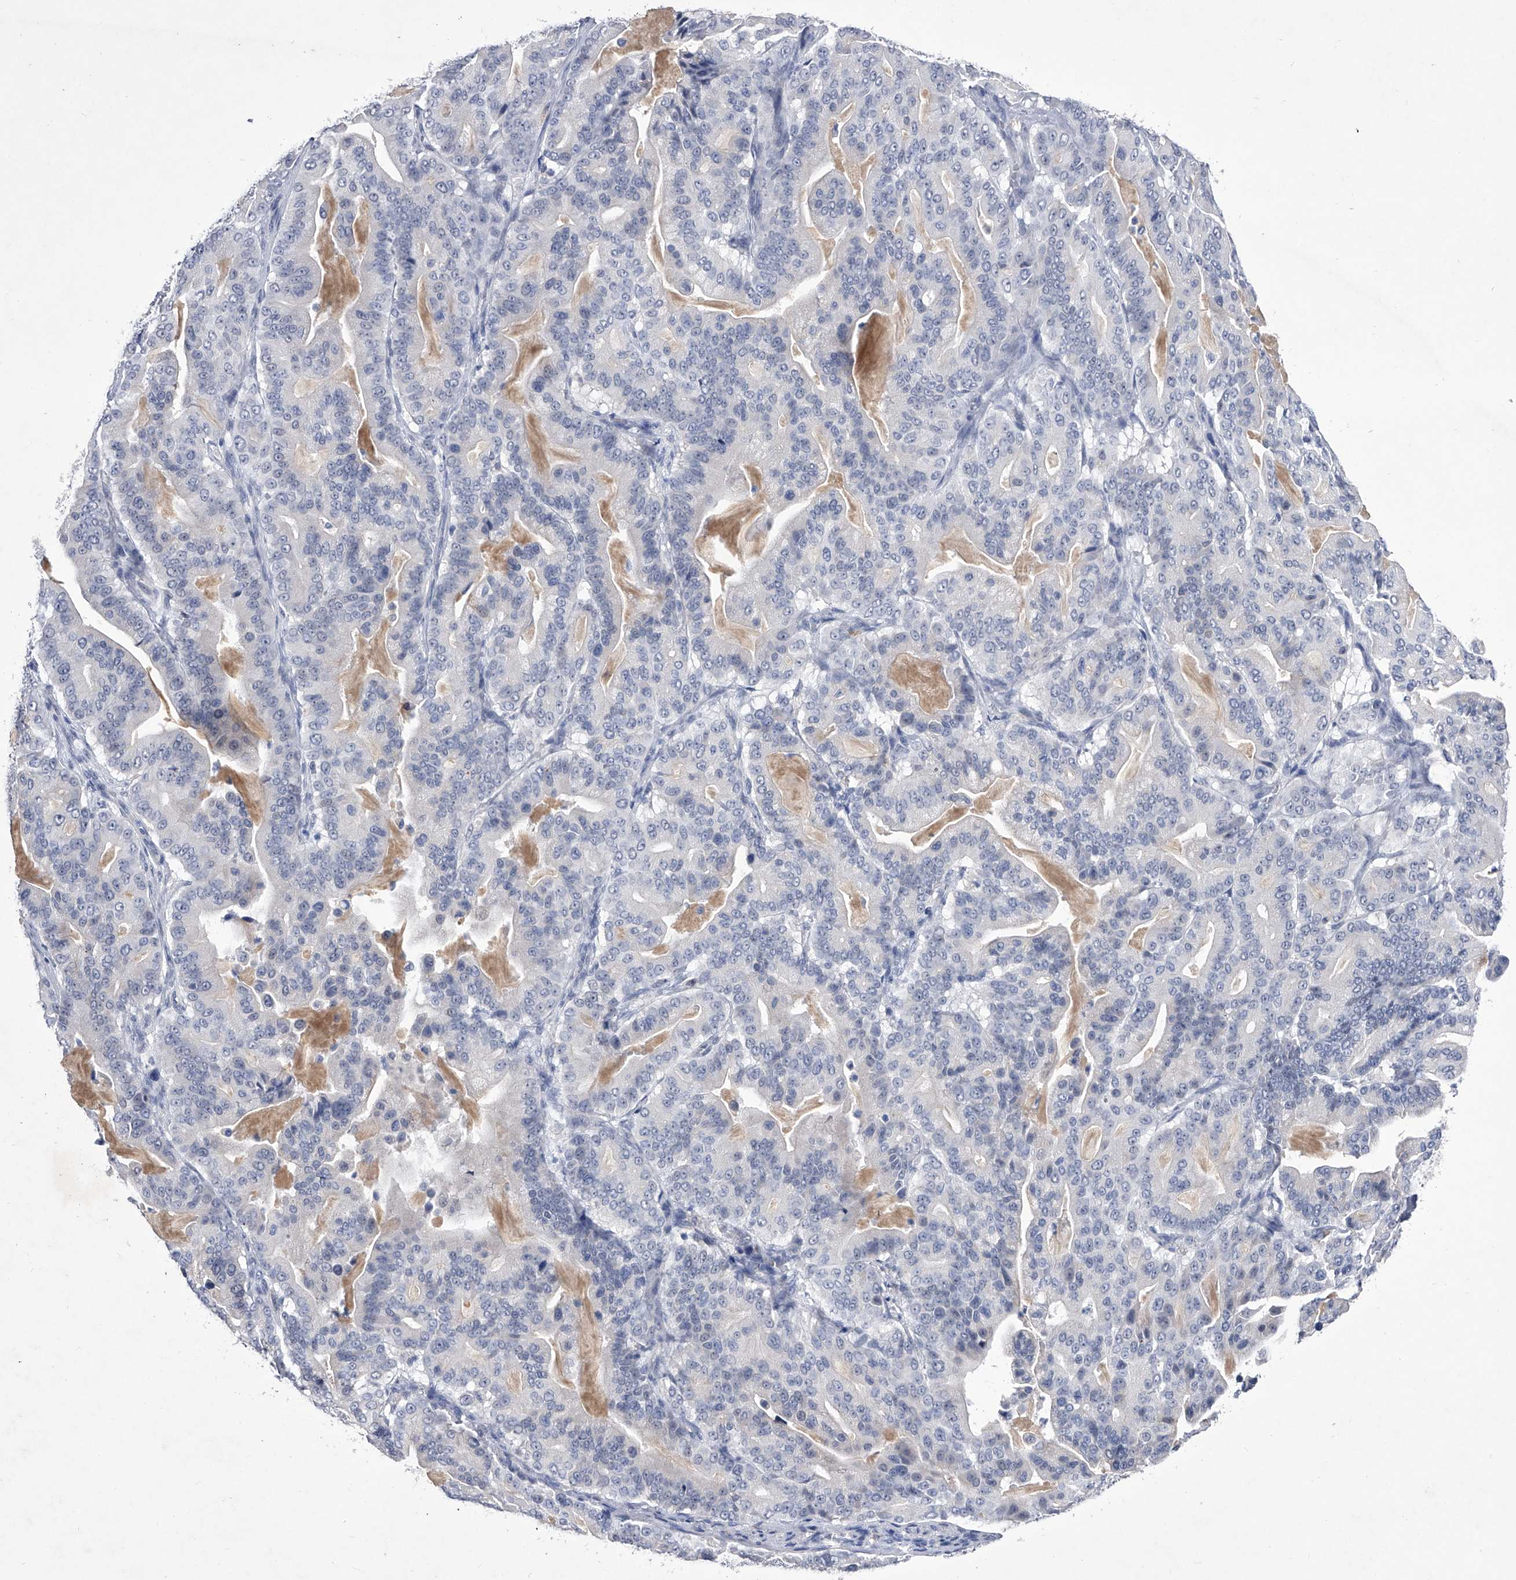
{"staining": {"intensity": "negative", "quantity": "none", "location": "none"}, "tissue": "pancreatic cancer", "cell_type": "Tumor cells", "image_type": "cancer", "snomed": [{"axis": "morphology", "description": "Adenocarcinoma, NOS"}, {"axis": "topography", "description": "Pancreas"}], "caption": "This is an IHC micrograph of pancreatic cancer. There is no expression in tumor cells.", "gene": "CRISP2", "patient": {"sex": "male", "age": 63}}